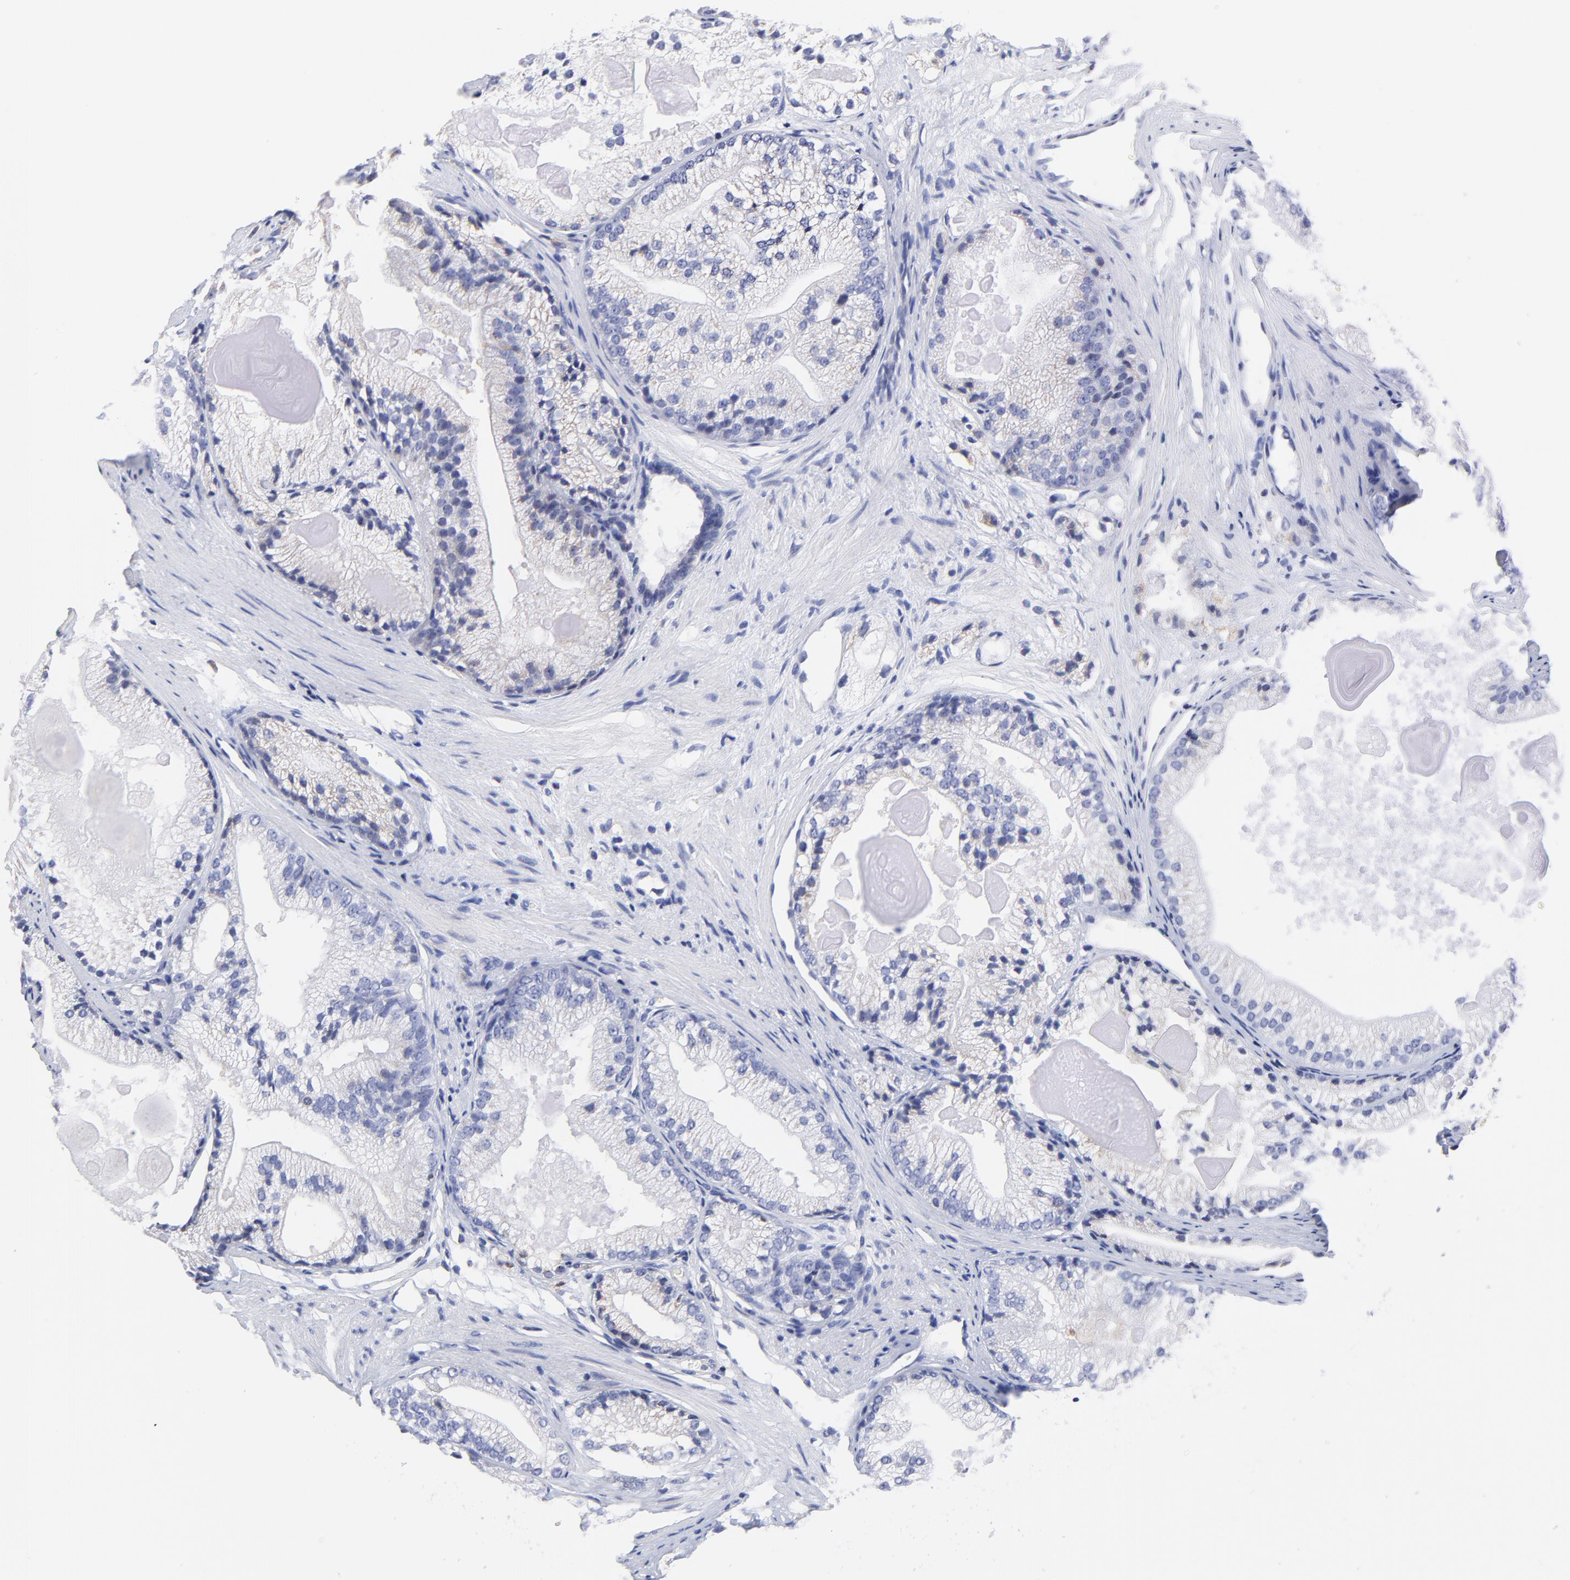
{"staining": {"intensity": "negative", "quantity": "none", "location": "none"}, "tissue": "prostate cancer", "cell_type": "Tumor cells", "image_type": "cancer", "snomed": [{"axis": "morphology", "description": "Adenocarcinoma, Low grade"}, {"axis": "topography", "description": "Prostate"}], "caption": "The IHC photomicrograph has no significant staining in tumor cells of prostate cancer tissue. The staining is performed using DAB (3,3'-diaminobenzidine) brown chromogen with nuclei counter-stained in using hematoxylin.", "gene": "LAX1", "patient": {"sex": "male", "age": 69}}